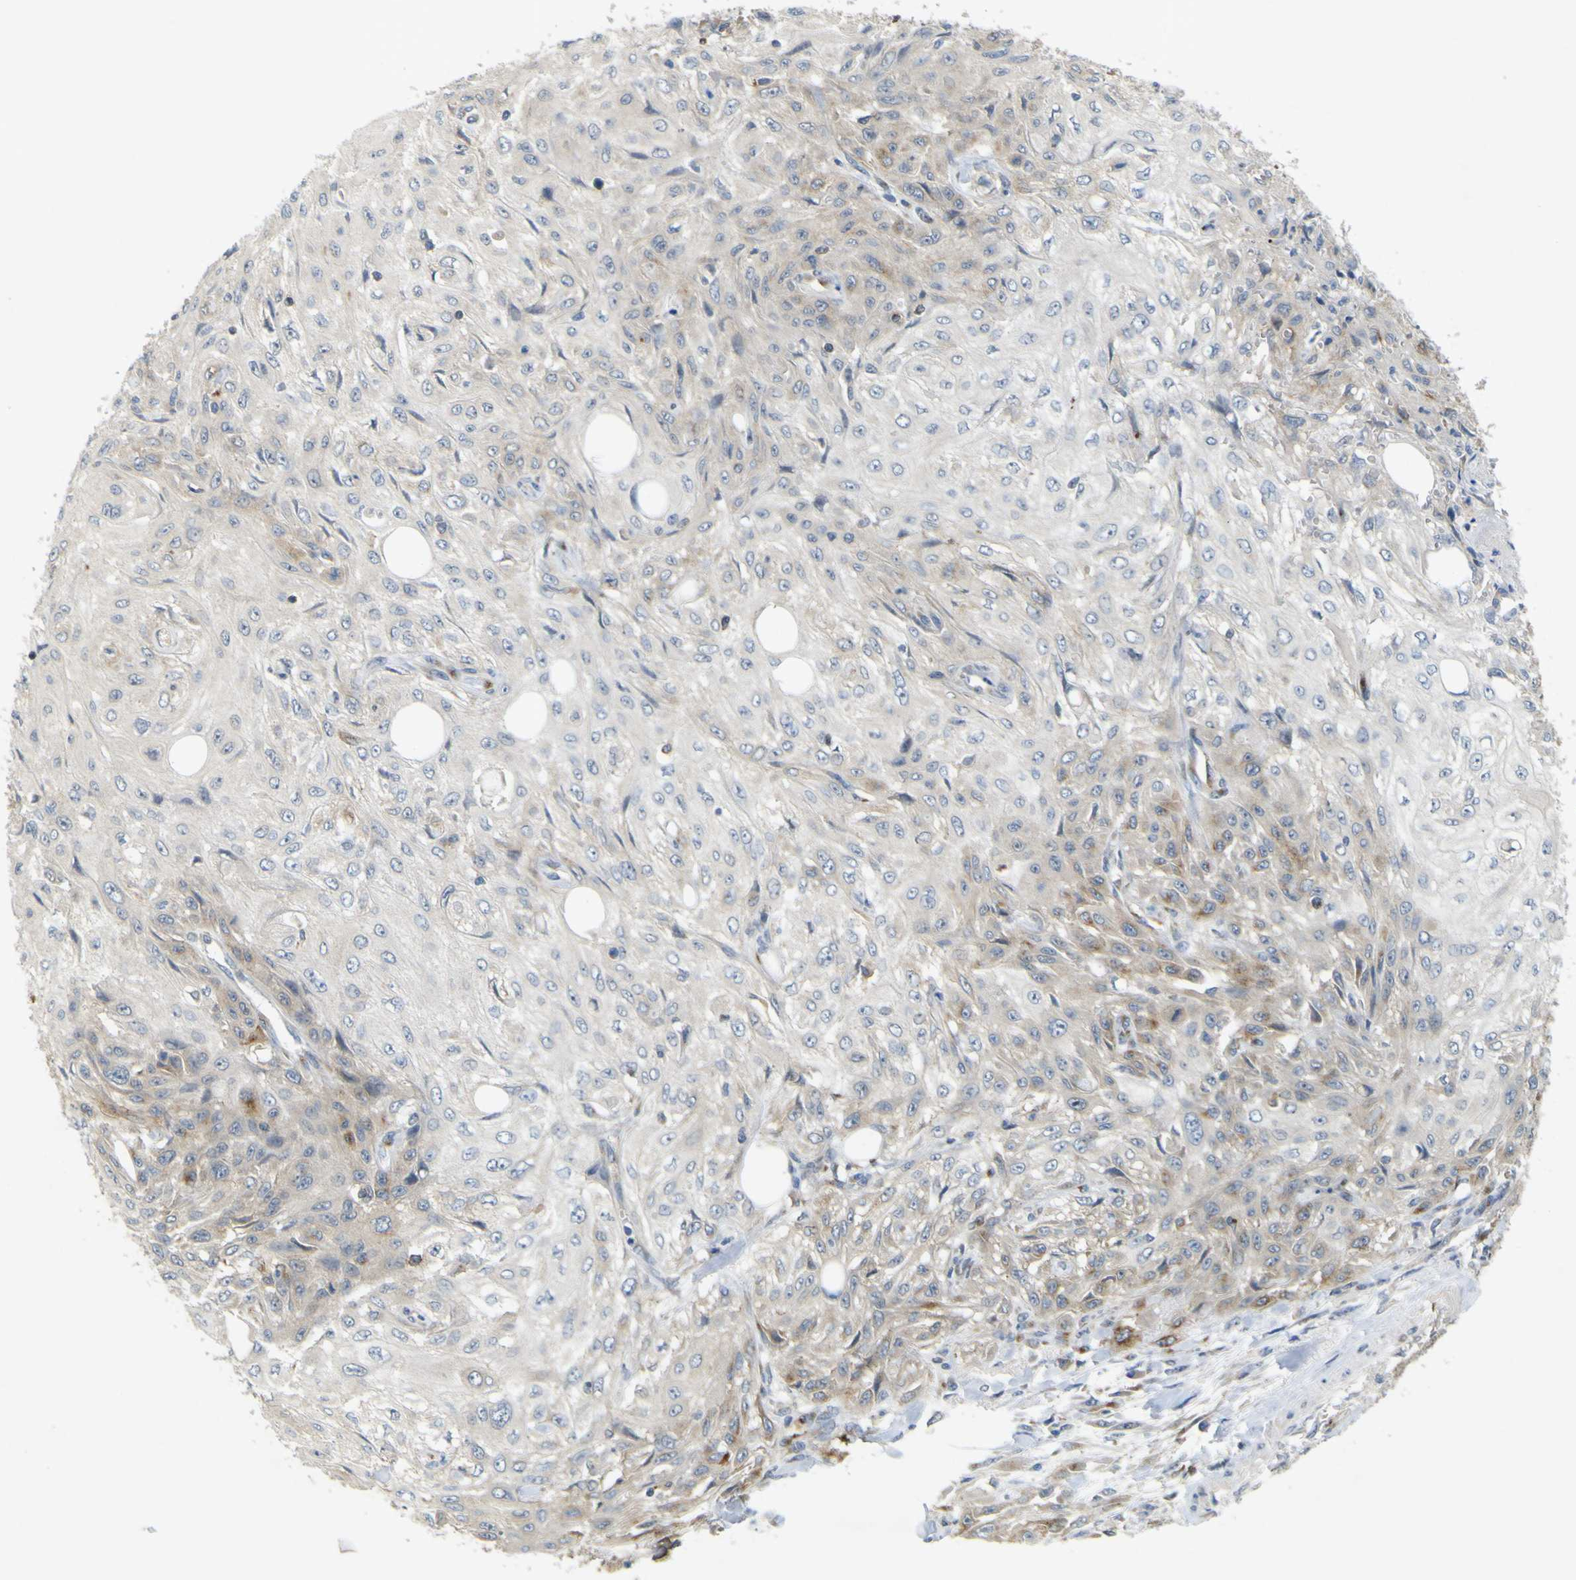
{"staining": {"intensity": "weak", "quantity": "<25%", "location": "cytoplasmic/membranous"}, "tissue": "skin cancer", "cell_type": "Tumor cells", "image_type": "cancer", "snomed": [{"axis": "morphology", "description": "Squamous cell carcinoma, NOS"}, {"axis": "topography", "description": "Skin"}], "caption": "A photomicrograph of skin squamous cell carcinoma stained for a protein shows no brown staining in tumor cells.", "gene": "IGF2R", "patient": {"sex": "male", "age": 75}}